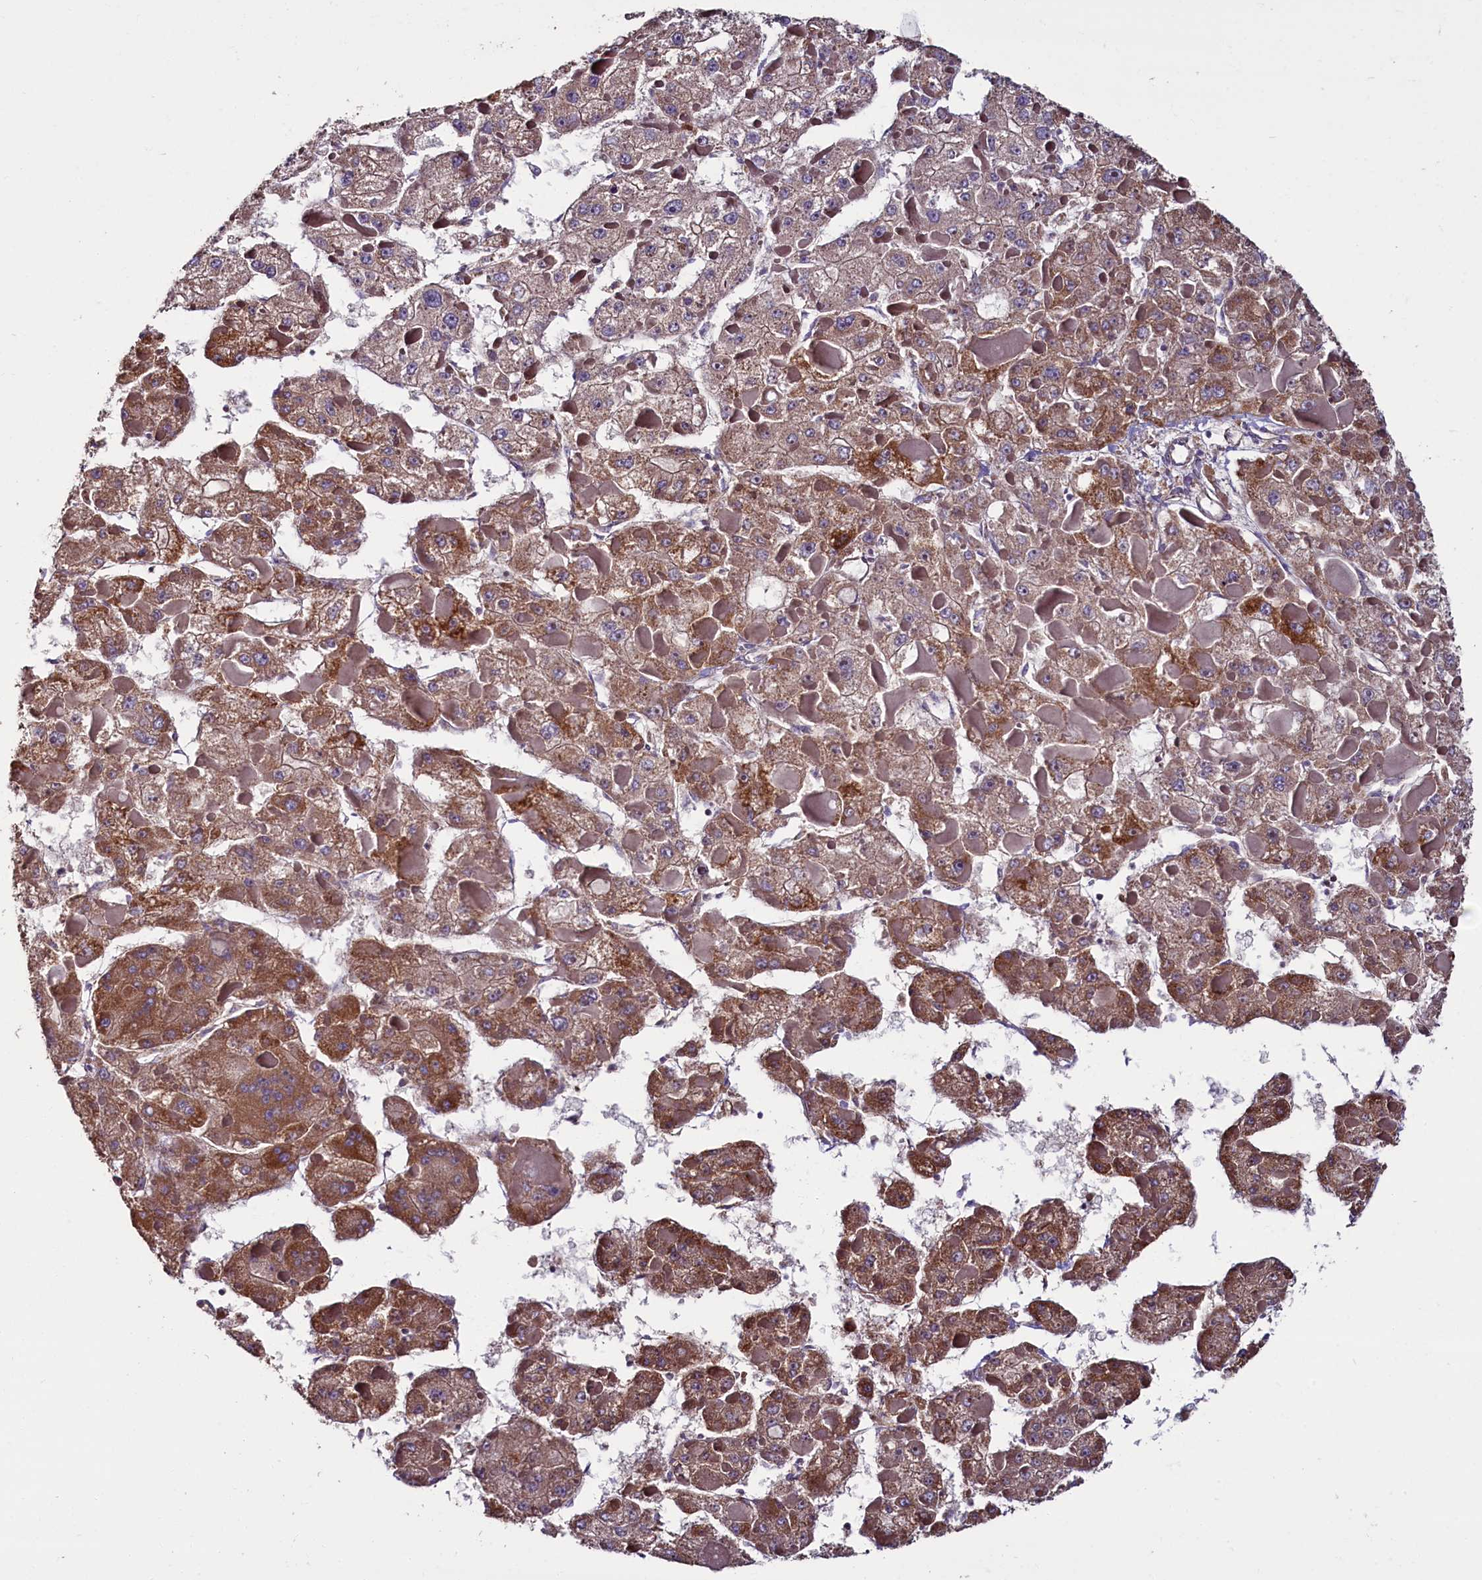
{"staining": {"intensity": "moderate", "quantity": ">75%", "location": "cytoplasmic/membranous"}, "tissue": "liver cancer", "cell_type": "Tumor cells", "image_type": "cancer", "snomed": [{"axis": "morphology", "description": "Carcinoma, Hepatocellular, NOS"}, {"axis": "topography", "description": "Liver"}], "caption": "This image demonstrates hepatocellular carcinoma (liver) stained with immunohistochemistry to label a protein in brown. The cytoplasmic/membranous of tumor cells show moderate positivity for the protein. Nuclei are counter-stained blue.", "gene": "ZSWIM1", "patient": {"sex": "female", "age": 73}}